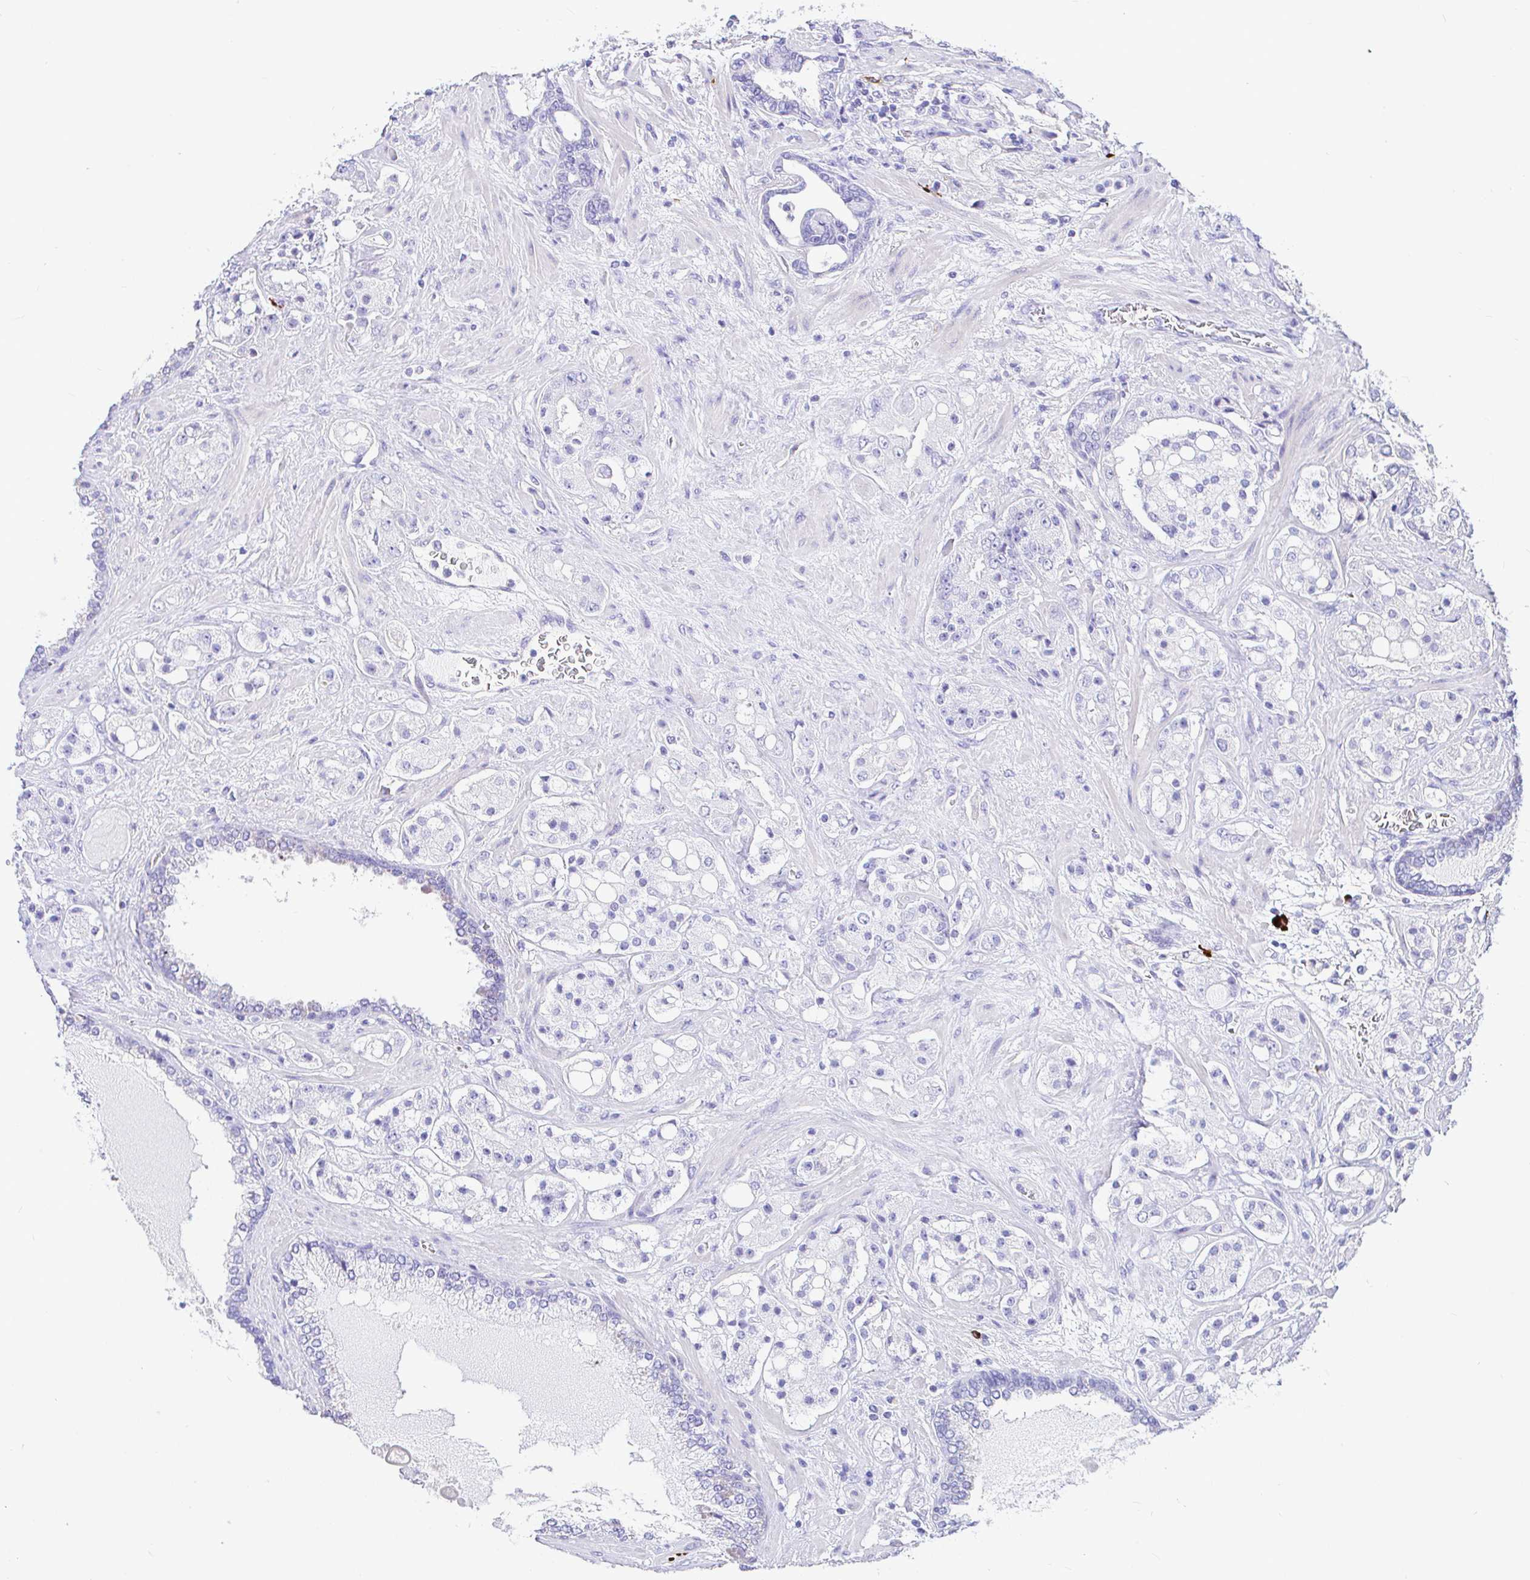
{"staining": {"intensity": "negative", "quantity": "none", "location": "none"}, "tissue": "prostate cancer", "cell_type": "Tumor cells", "image_type": "cancer", "snomed": [{"axis": "morphology", "description": "Adenocarcinoma, High grade"}, {"axis": "topography", "description": "Prostate"}], "caption": "Protein analysis of prostate cancer reveals no significant positivity in tumor cells.", "gene": "CCDC62", "patient": {"sex": "male", "age": 67}}